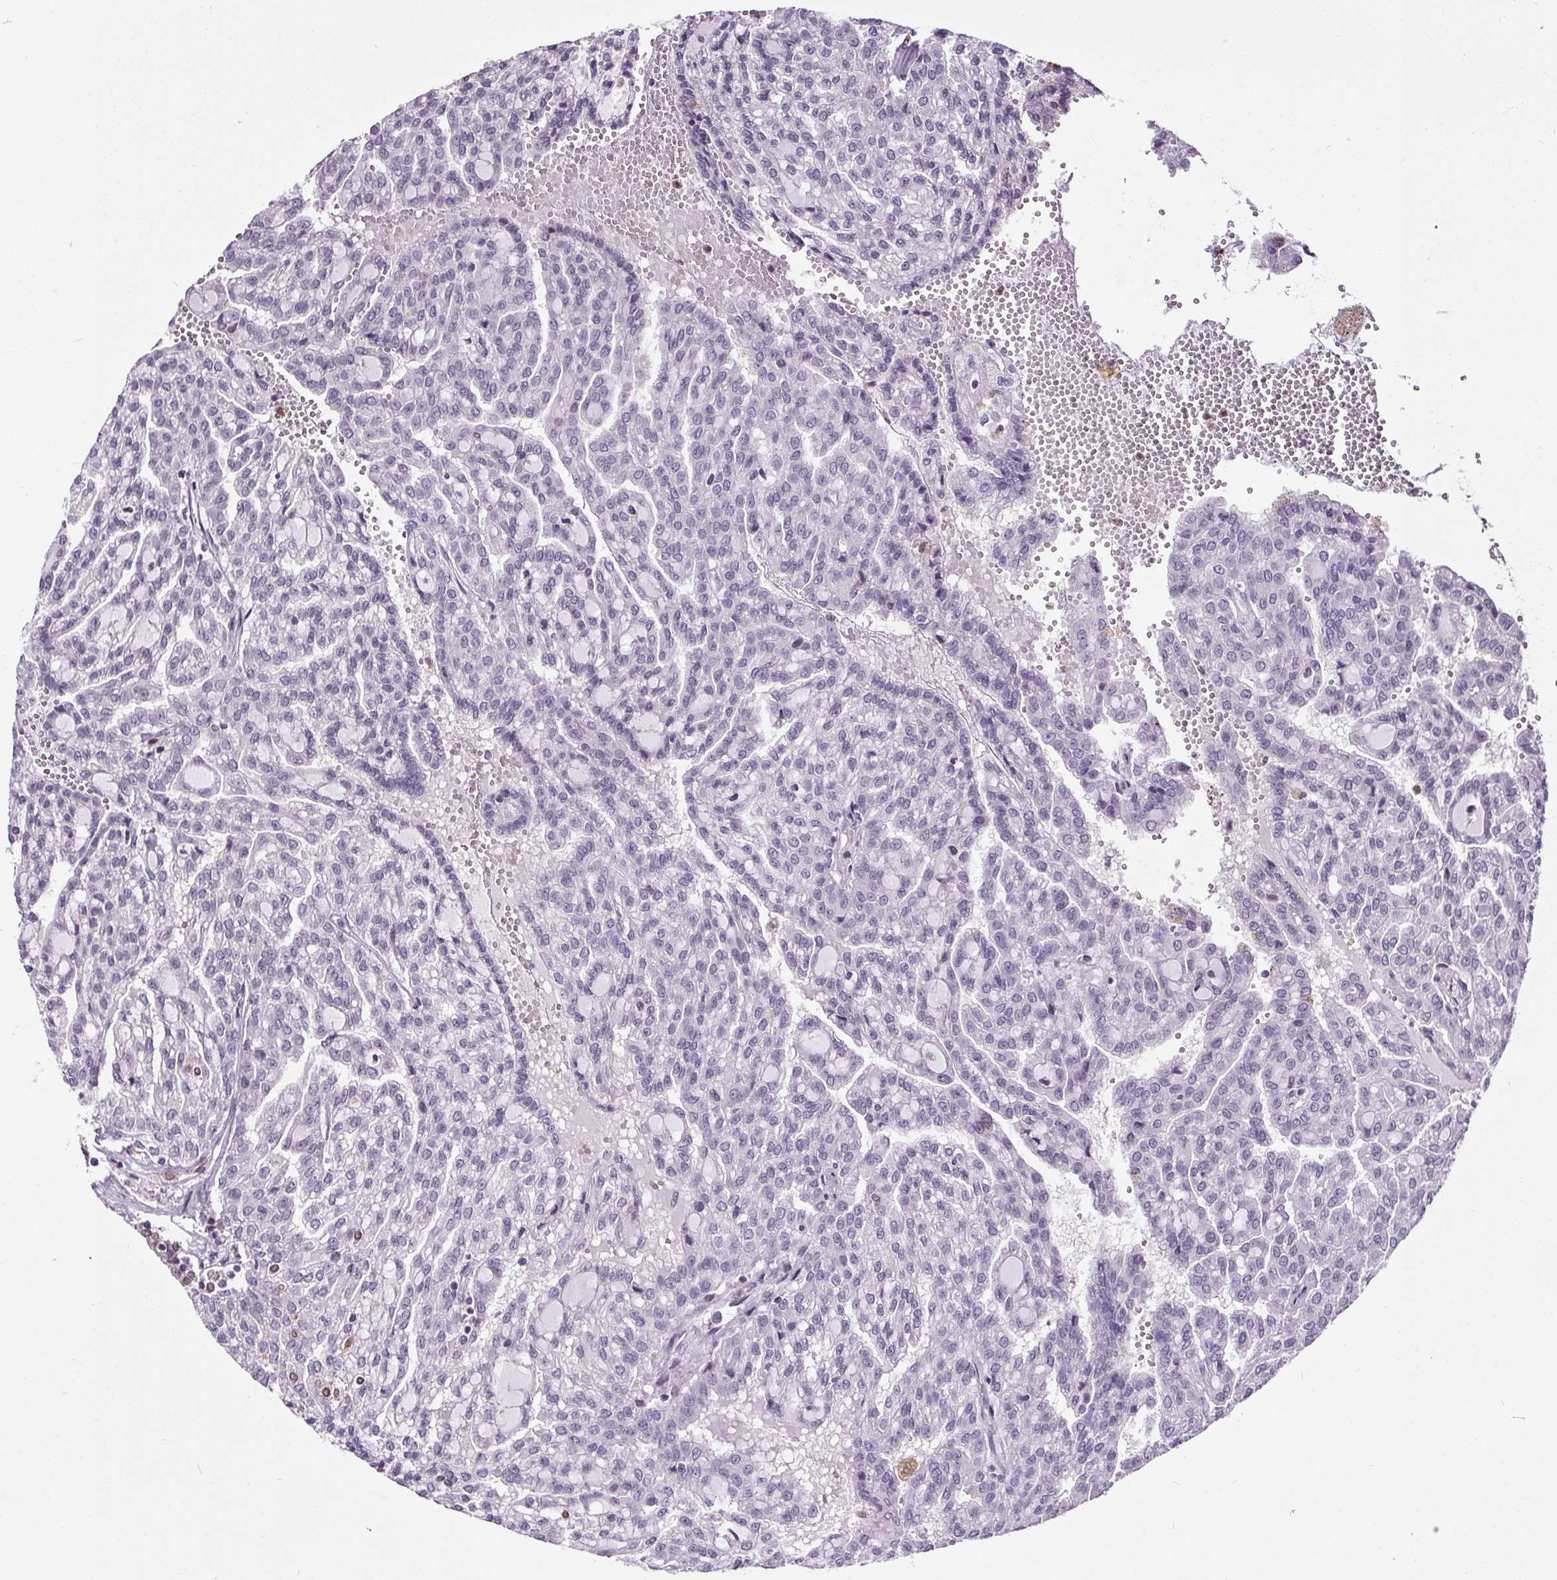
{"staining": {"intensity": "negative", "quantity": "none", "location": "none"}, "tissue": "renal cancer", "cell_type": "Tumor cells", "image_type": "cancer", "snomed": [{"axis": "morphology", "description": "Adenocarcinoma, NOS"}, {"axis": "topography", "description": "Kidney"}], "caption": "IHC of renal adenocarcinoma reveals no expression in tumor cells.", "gene": "TMEM240", "patient": {"sex": "male", "age": 63}}